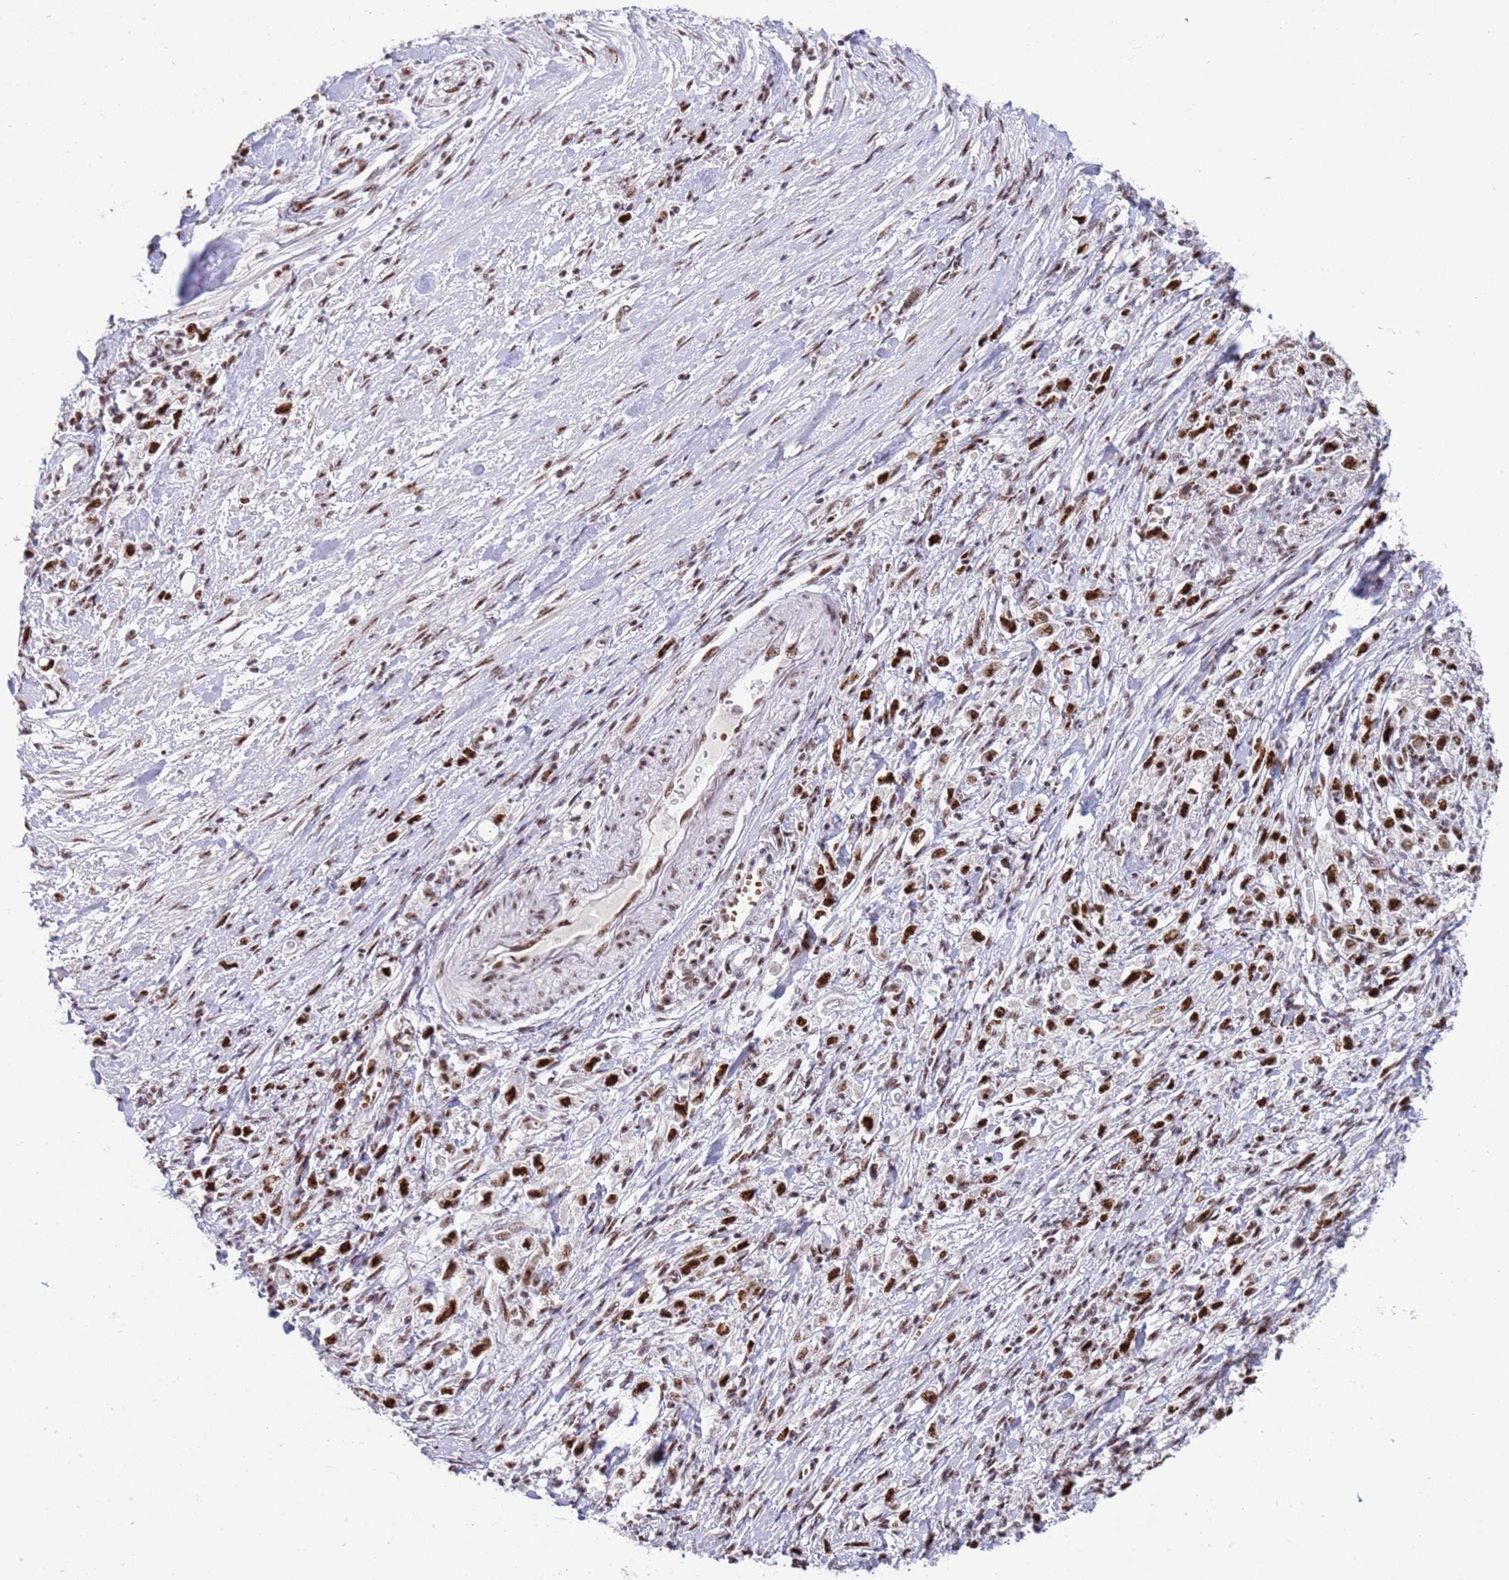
{"staining": {"intensity": "strong", "quantity": ">75%", "location": "nuclear"}, "tissue": "stomach cancer", "cell_type": "Tumor cells", "image_type": "cancer", "snomed": [{"axis": "morphology", "description": "Adenocarcinoma, NOS"}, {"axis": "topography", "description": "Stomach"}], "caption": "DAB (3,3'-diaminobenzidine) immunohistochemical staining of stomach adenocarcinoma reveals strong nuclear protein positivity in approximately >75% of tumor cells.", "gene": "THOC2", "patient": {"sex": "female", "age": 59}}